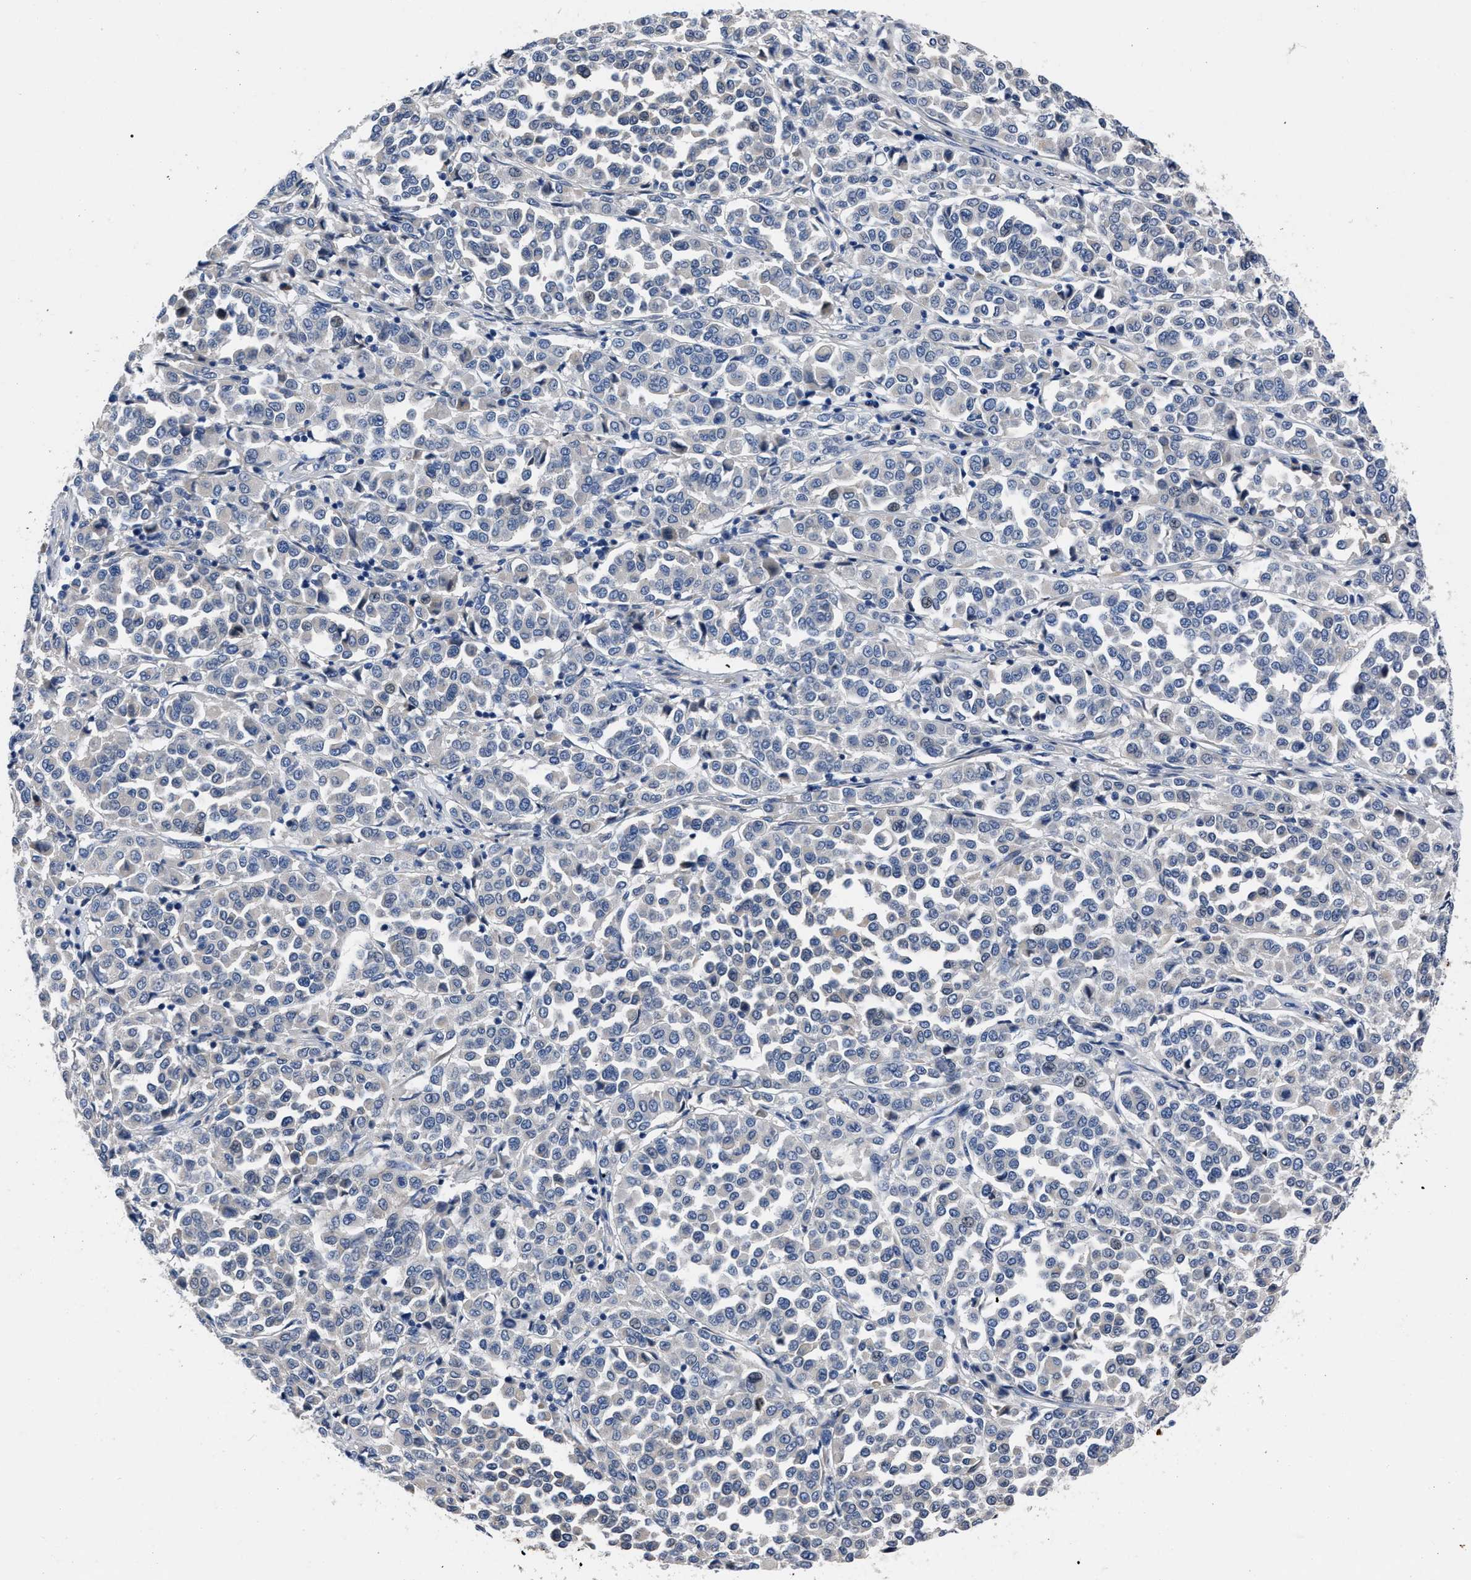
{"staining": {"intensity": "weak", "quantity": "<25%", "location": "nuclear"}, "tissue": "melanoma", "cell_type": "Tumor cells", "image_type": "cancer", "snomed": [{"axis": "morphology", "description": "Malignant melanoma, Metastatic site"}, {"axis": "topography", "description": "Pancreas"}], "caption": "DAB immunohistochemical staining of human melanoma displays no significant expression in tumor cells.", "gene": "MOV10L1", "patient": {"sex": "female", "age": 30}}